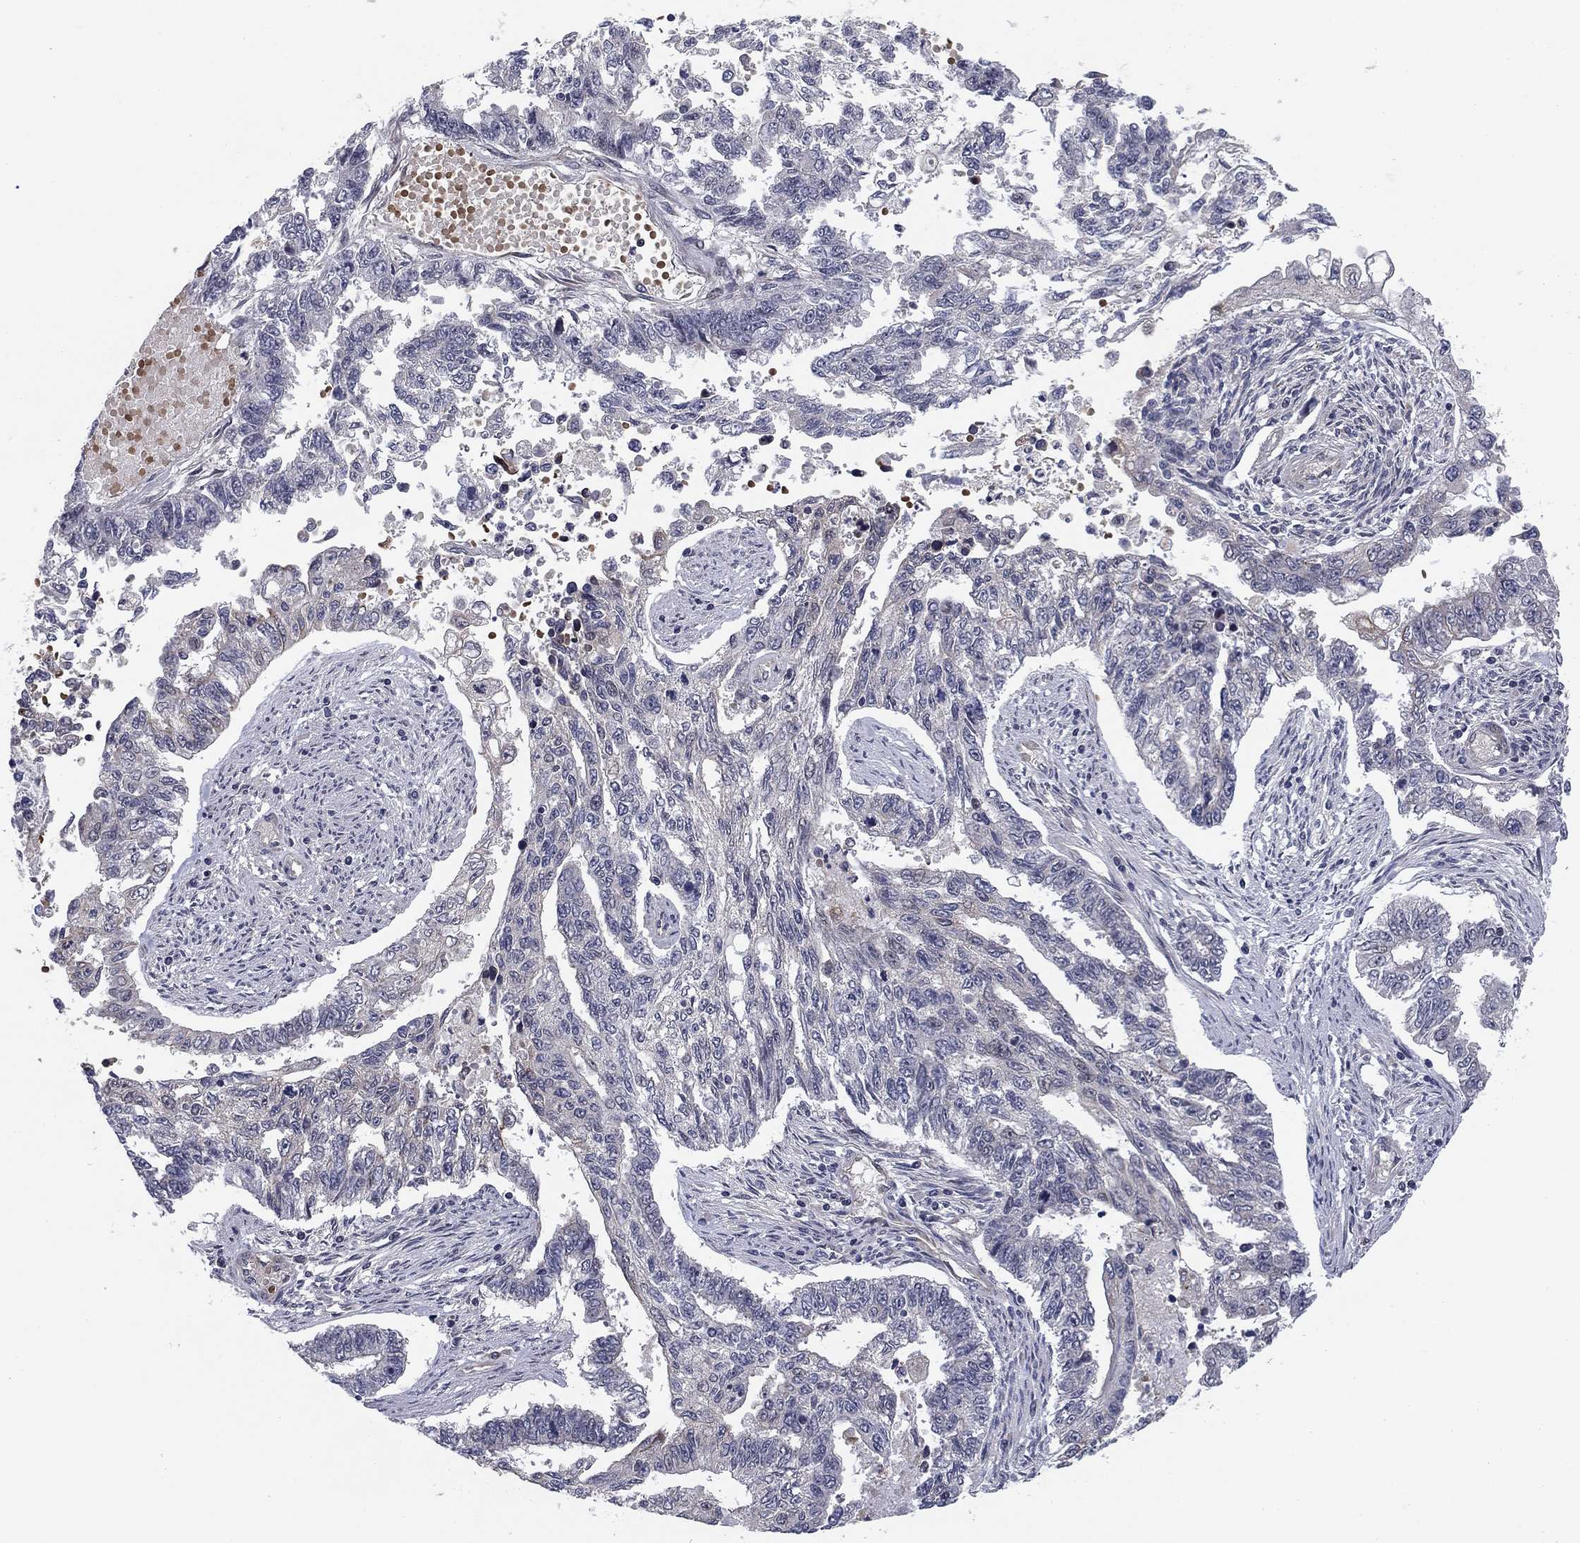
{"staining": {"intensity": "moderate", "quantity": "<25%", "location": "cytoplasmic/membranous"}, "tissue": "endometrial cancer", "cell_type": "Tumor cells", "image_type": "cancer", "snomed": [{"axis": "morphology", "description": "Adenocarcinoma, NOS"}, {"axis": "topography", "description": "Uterus"}], "caption": "Endometrial cancer stained with immunohistochemistry (IHC) demonstrates moderate cytoplasmic/membranous positivity in about <25% of tumor cells.", "gene": "BCL11A", "patient": {"sex": "female", "age": 59}}